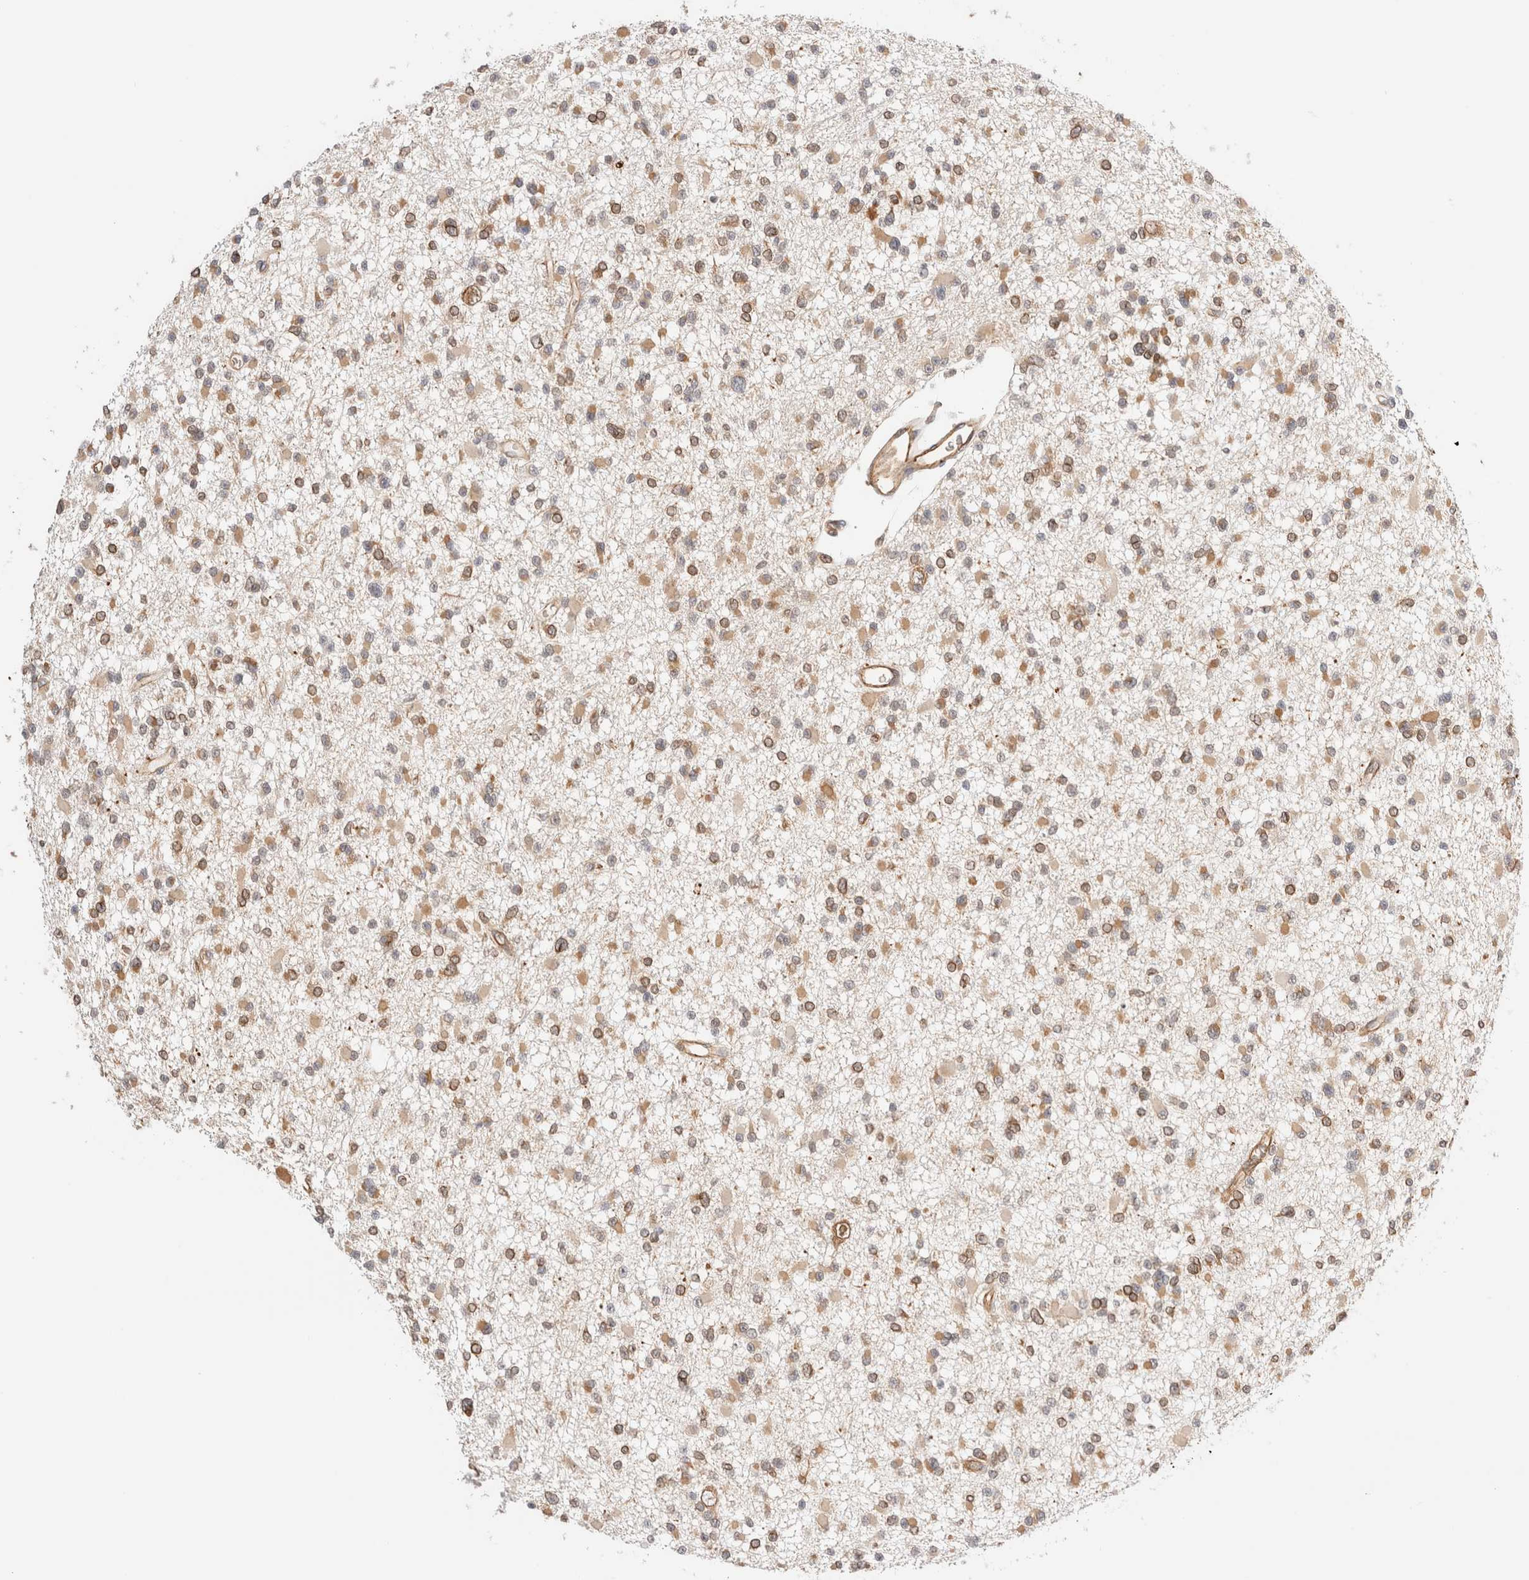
{"staining": {"intensity": "moderate", "quantity": ">75%", "location": "cytoplasmic/membranous"}, "tissue": "glioma", "cell_type": "Tumor cells", "image_type": "cancer", "snomed": [{"axis": "morphology", "description": "Glioma, malignant, Low grade"}, {"axis": "topography", "description": "Brain"}], "caption": "Glioma stained with a protein marker shows moderate staining in tumor cells.", "gene": "SYVN1", "patient": {"sex": "female", "age": 22}}